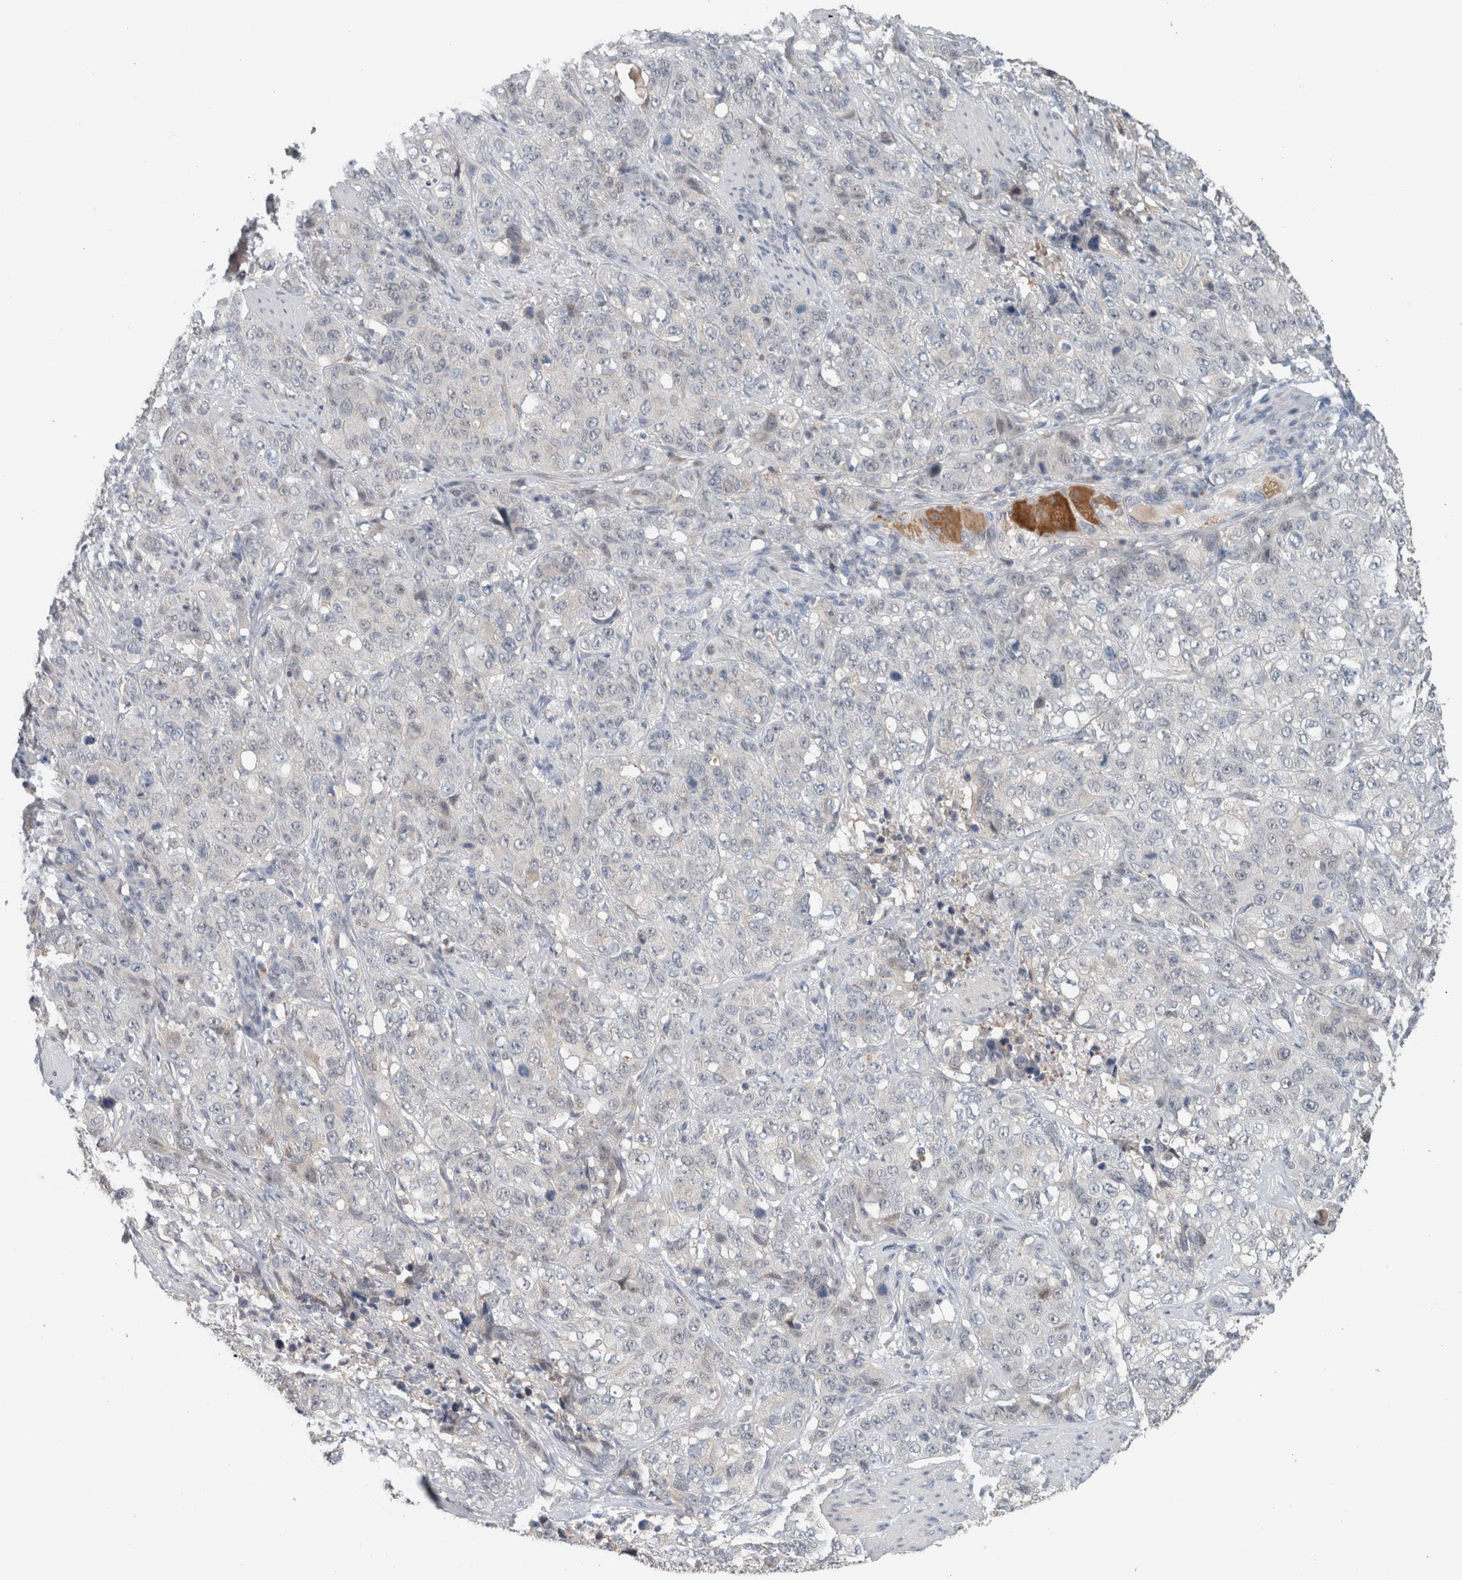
{"staining": {"intensity": "negative", "quantity": "none", "location": "none"}, "tissue": "stomach cancer", "cell_type": "Tumor cells", "image_type": "cancer", "snomed": [{"axis": "morphology", "description": "Adenocarcinoma, NOS"}, {"axis": "topography", "description": "Stomach"}], "caption": "An immunohistochemistry image of adenocarcinoma (stomach) is shown. There is no staining in tumor cells of adenocarcinoma (stomach).", "gene": "CRAT", "patient": {"sex": "male", "age": 48}}